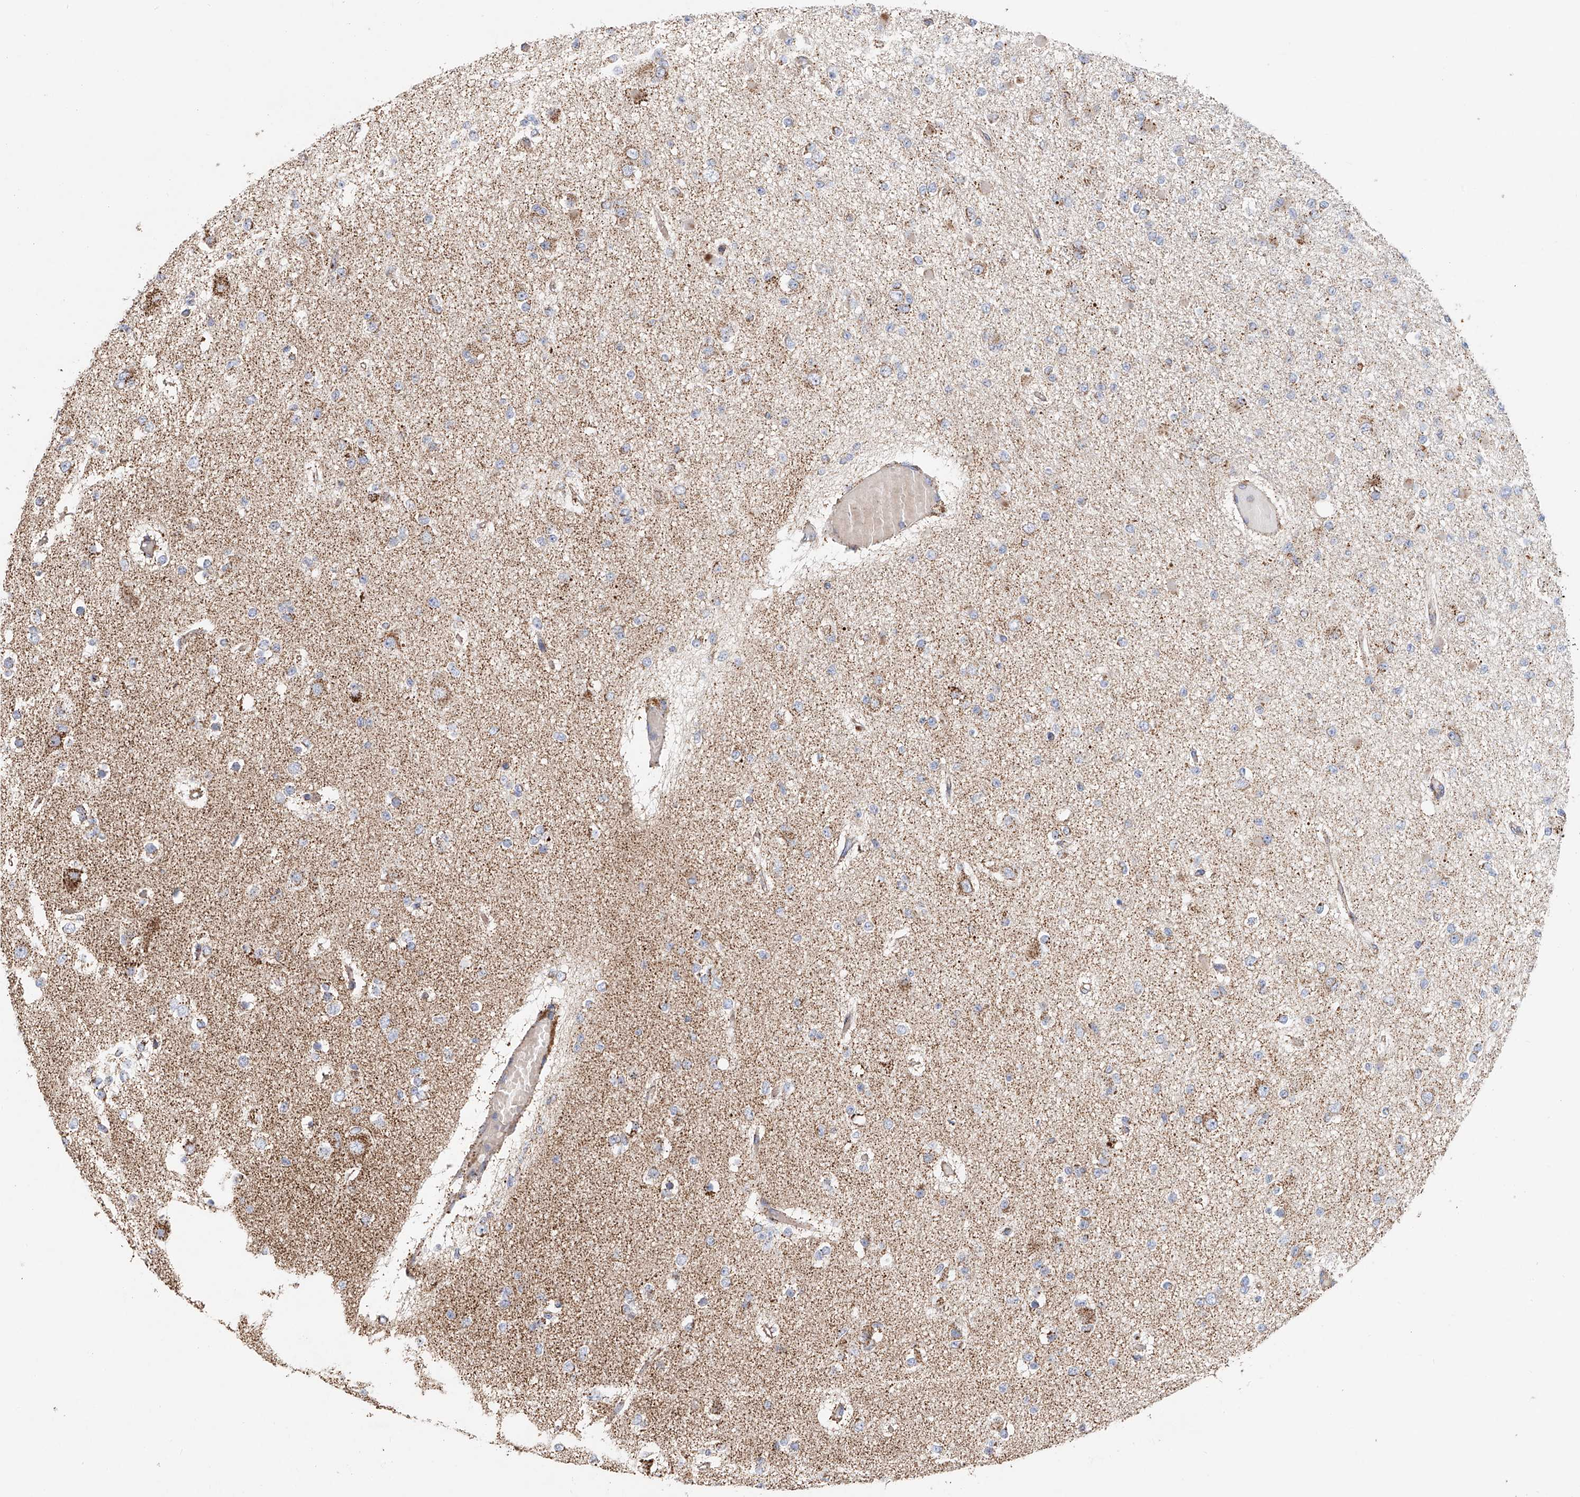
{"staining": {"intensity": "negative", "quantity": "none", "location": "none"}, "tissue": "glioma", "cell_type": "Tumor cells", "image_type": "cancer", "snomed": [{"axis": "morphology", "description": "Glioma, malignant, Low grade"}, {"axis": "topography", "description": "Brain"}], "caption": "DAB (3,3'-diaminobenzidine) immunohistochemical staining of human low-grade glioma (malignant) shows no significant positivity in tumor cells.", "gene": "MCL1", "patient": {"sex": "female", "age": 22}}